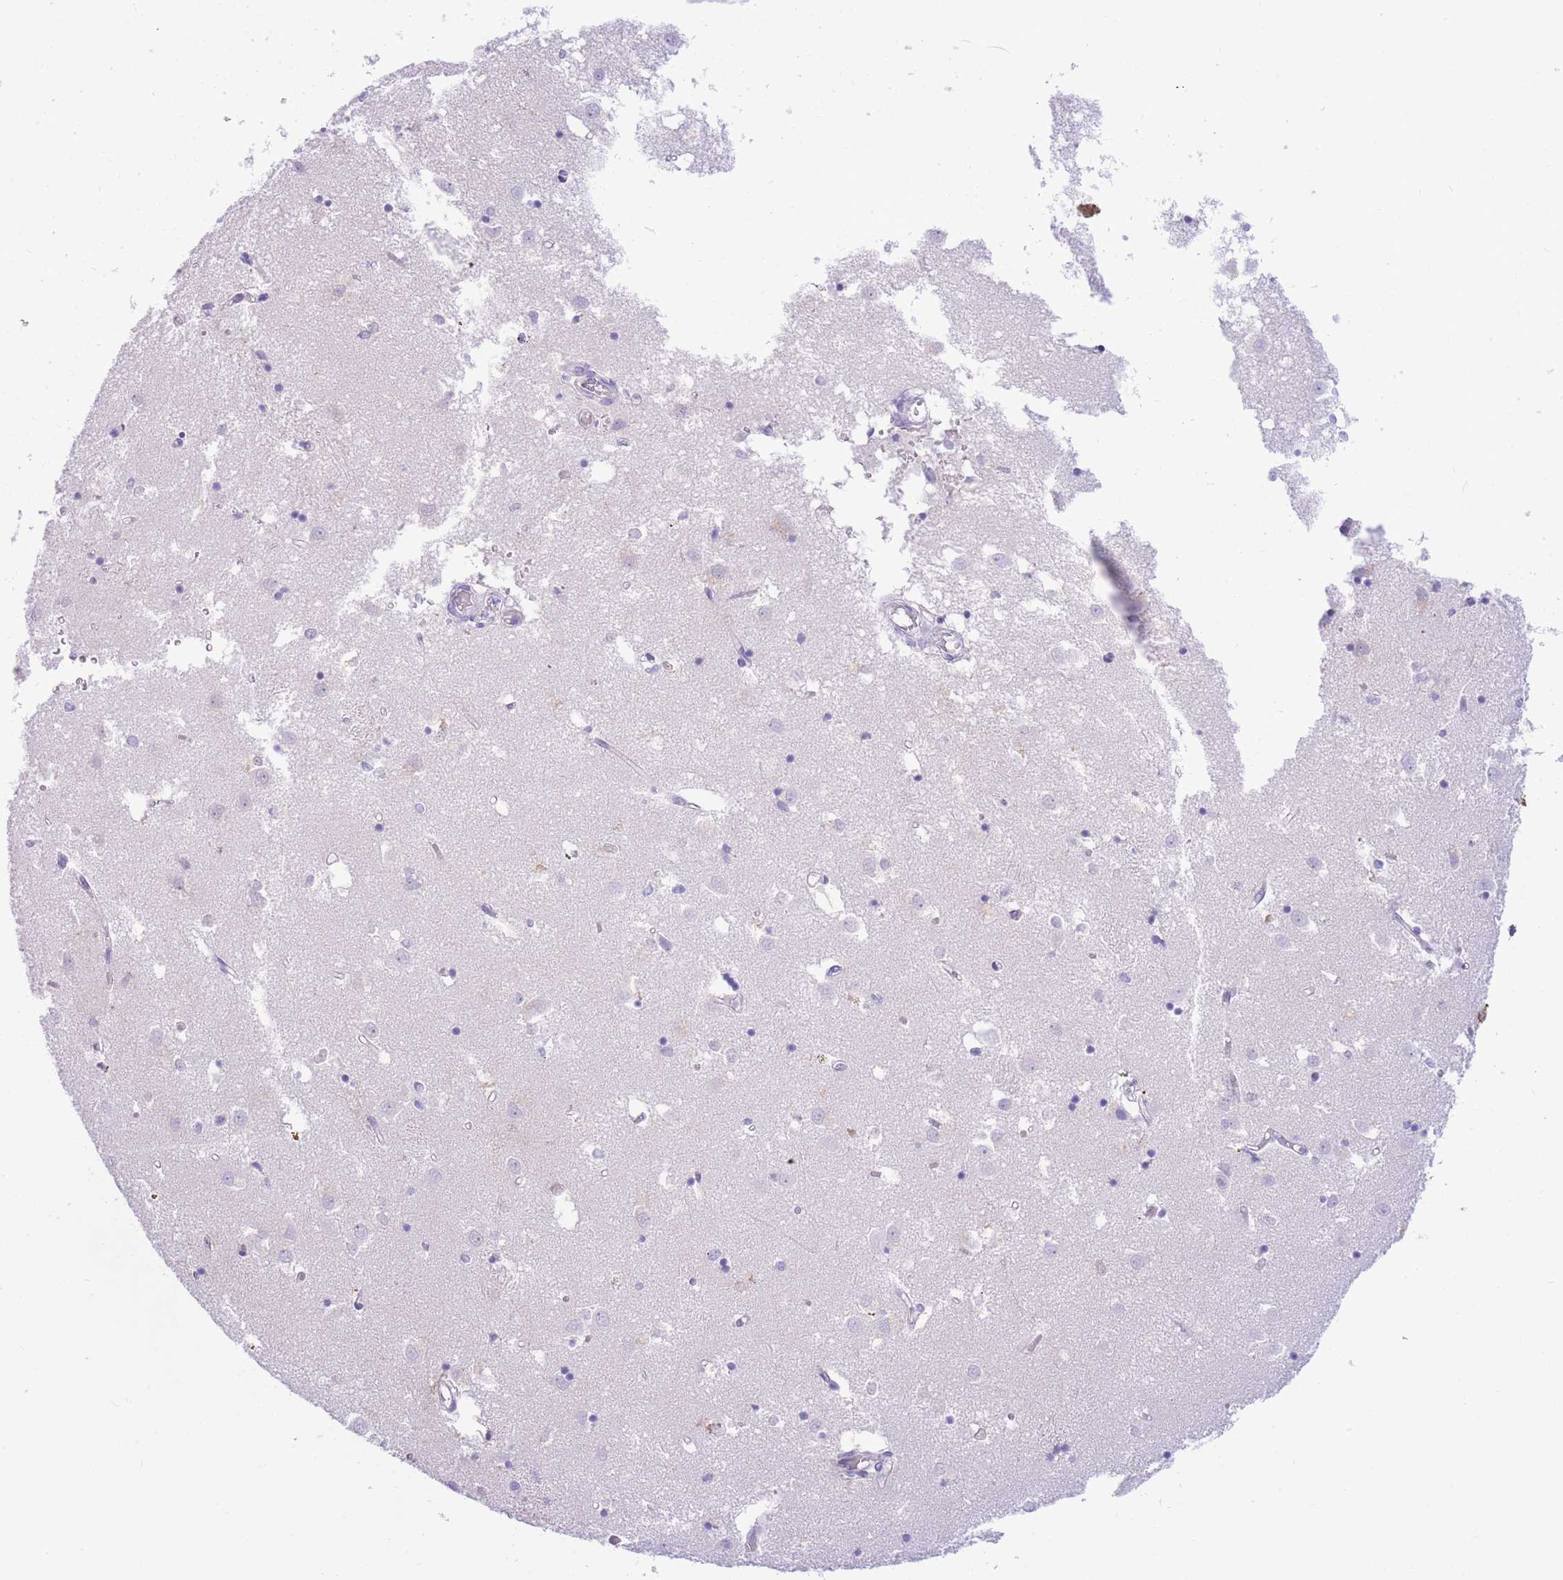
{"staining": {"intensity": "negative", "quantity": "none", "location": "none"}, "tissue": "caudate", "cell_type": "Glial cells", "image_type": "normal", "snomed": [{"axis": "morphology", "description": "Normal tissue, NOS"}, {"axis": "topography", "description": "Lateral ventricle wall"}], "caption": "Image shows no significant protein positivity in glial cells of benign caudate.", "gene": "SULT1A1", "patient": {"sex": "male", "age": 70}}